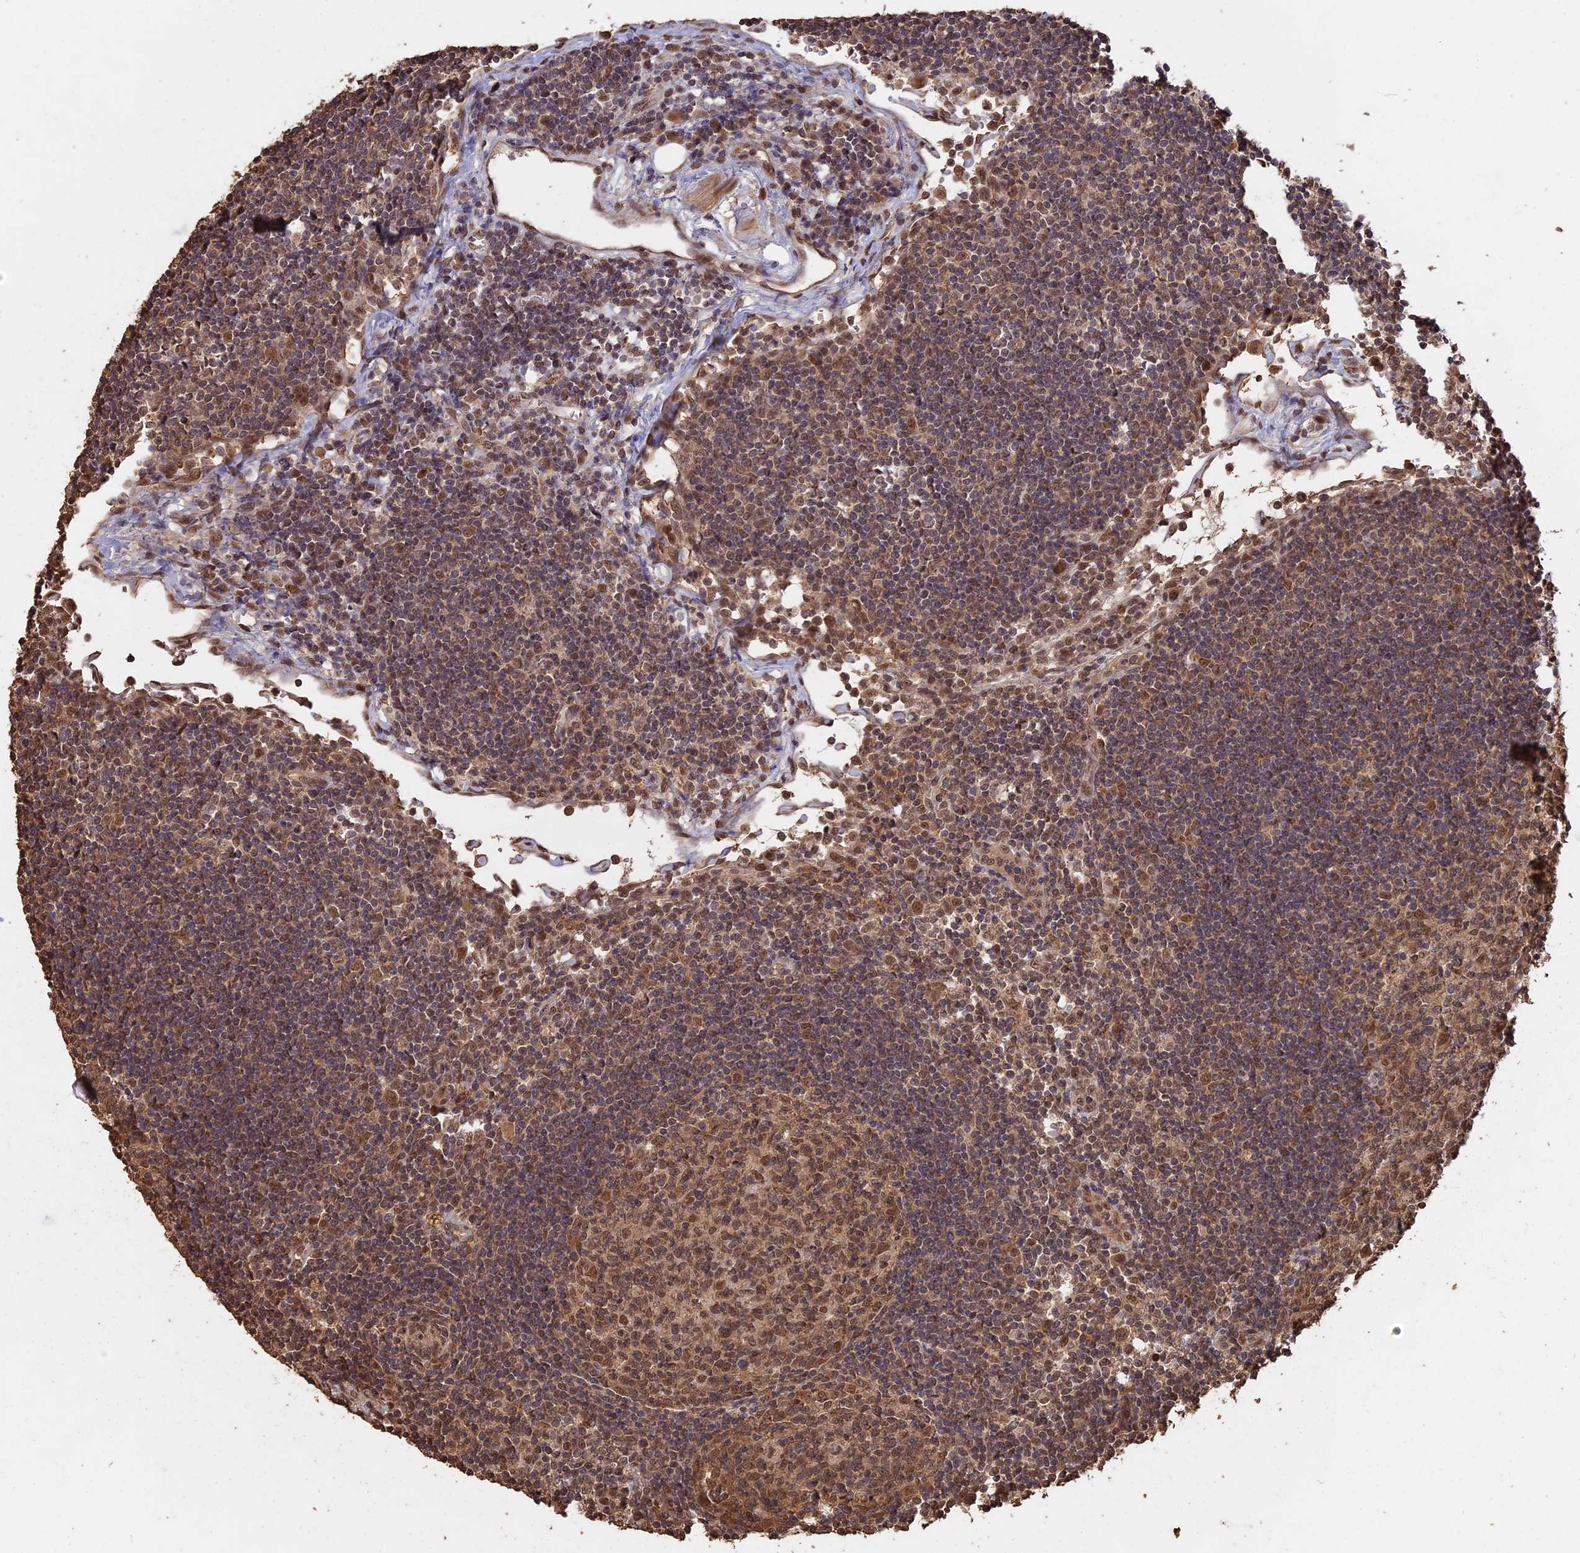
{"staining": {"intensity": "moderate", "quantity": ">75%", "location": "cytoplasmic/membranous,nuclear"}, "tissue": "lymph node", "cell_type": "Germinal center cells", "image_type": "normal", "snomed": [{"axis": "morphology", "description": "Normal tissue, NOS"}, {"axis": "topography", "description": "Lymph node"}], "caption": "Immunohistochemistry of benign human lymph node demonstrates medium levels of moderate cytoplasmic/membranous,nuclear staining in approximately >75% of germinal center cells. Nuclei are stained in blue.", "gene": "PSMC6", "patient": {"sex": "female", "age": 73}}